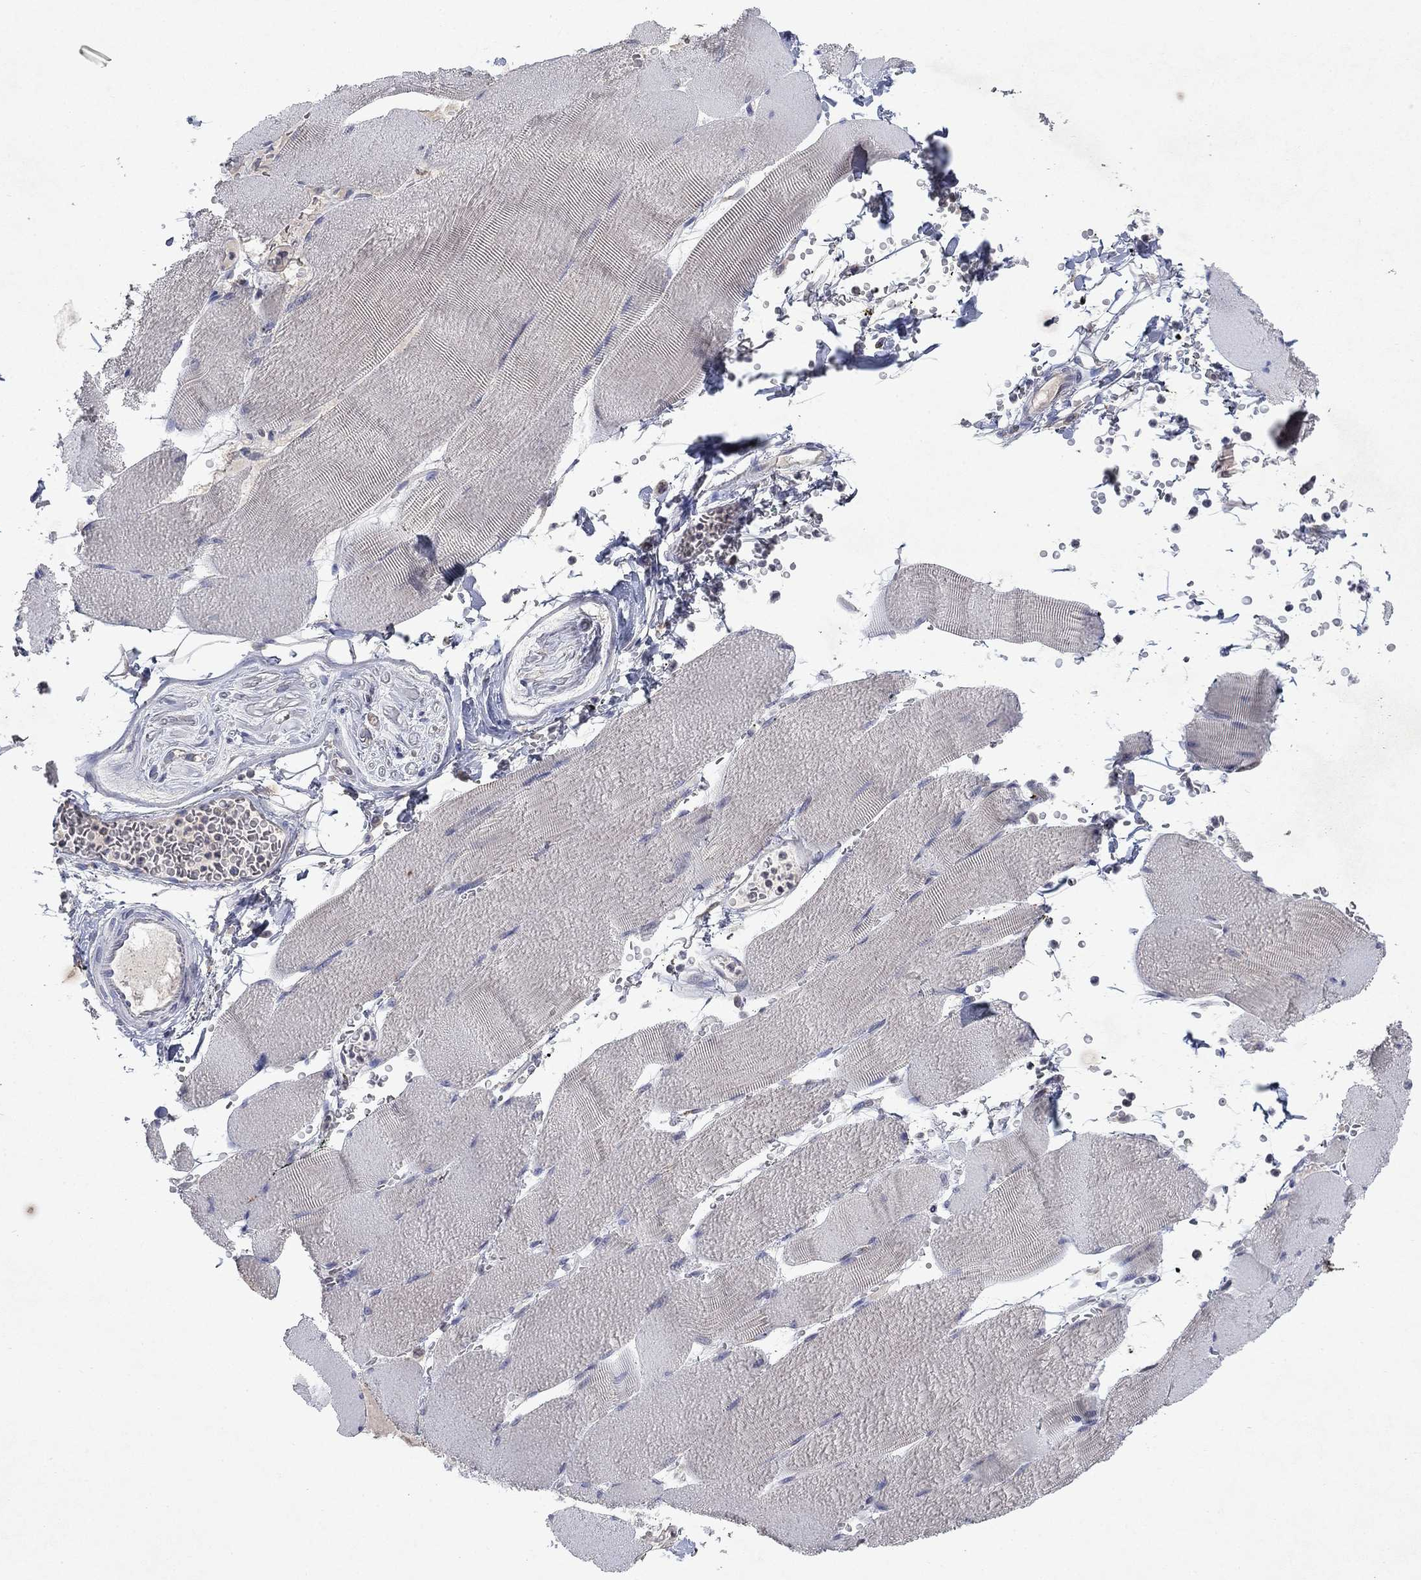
{"staining": {"intensity": "negative", "quantity": "none", "location": "none"}, "tissue": "skeletal muscle", "cell_type": "Myocytes", "image_type": "normal", "snomed": [{"axis": "morphology", "description": "Normal tissue, NOS"}, {"axis": "topography", "description": "Skeletal muscle"}], "caption": "Human skeletal muscle stained for a protein using immunohistochemistry demonstrates no staining in myocytes.", "gene": "TMEM97", "patient": {"sex": "male", "age": 56}}